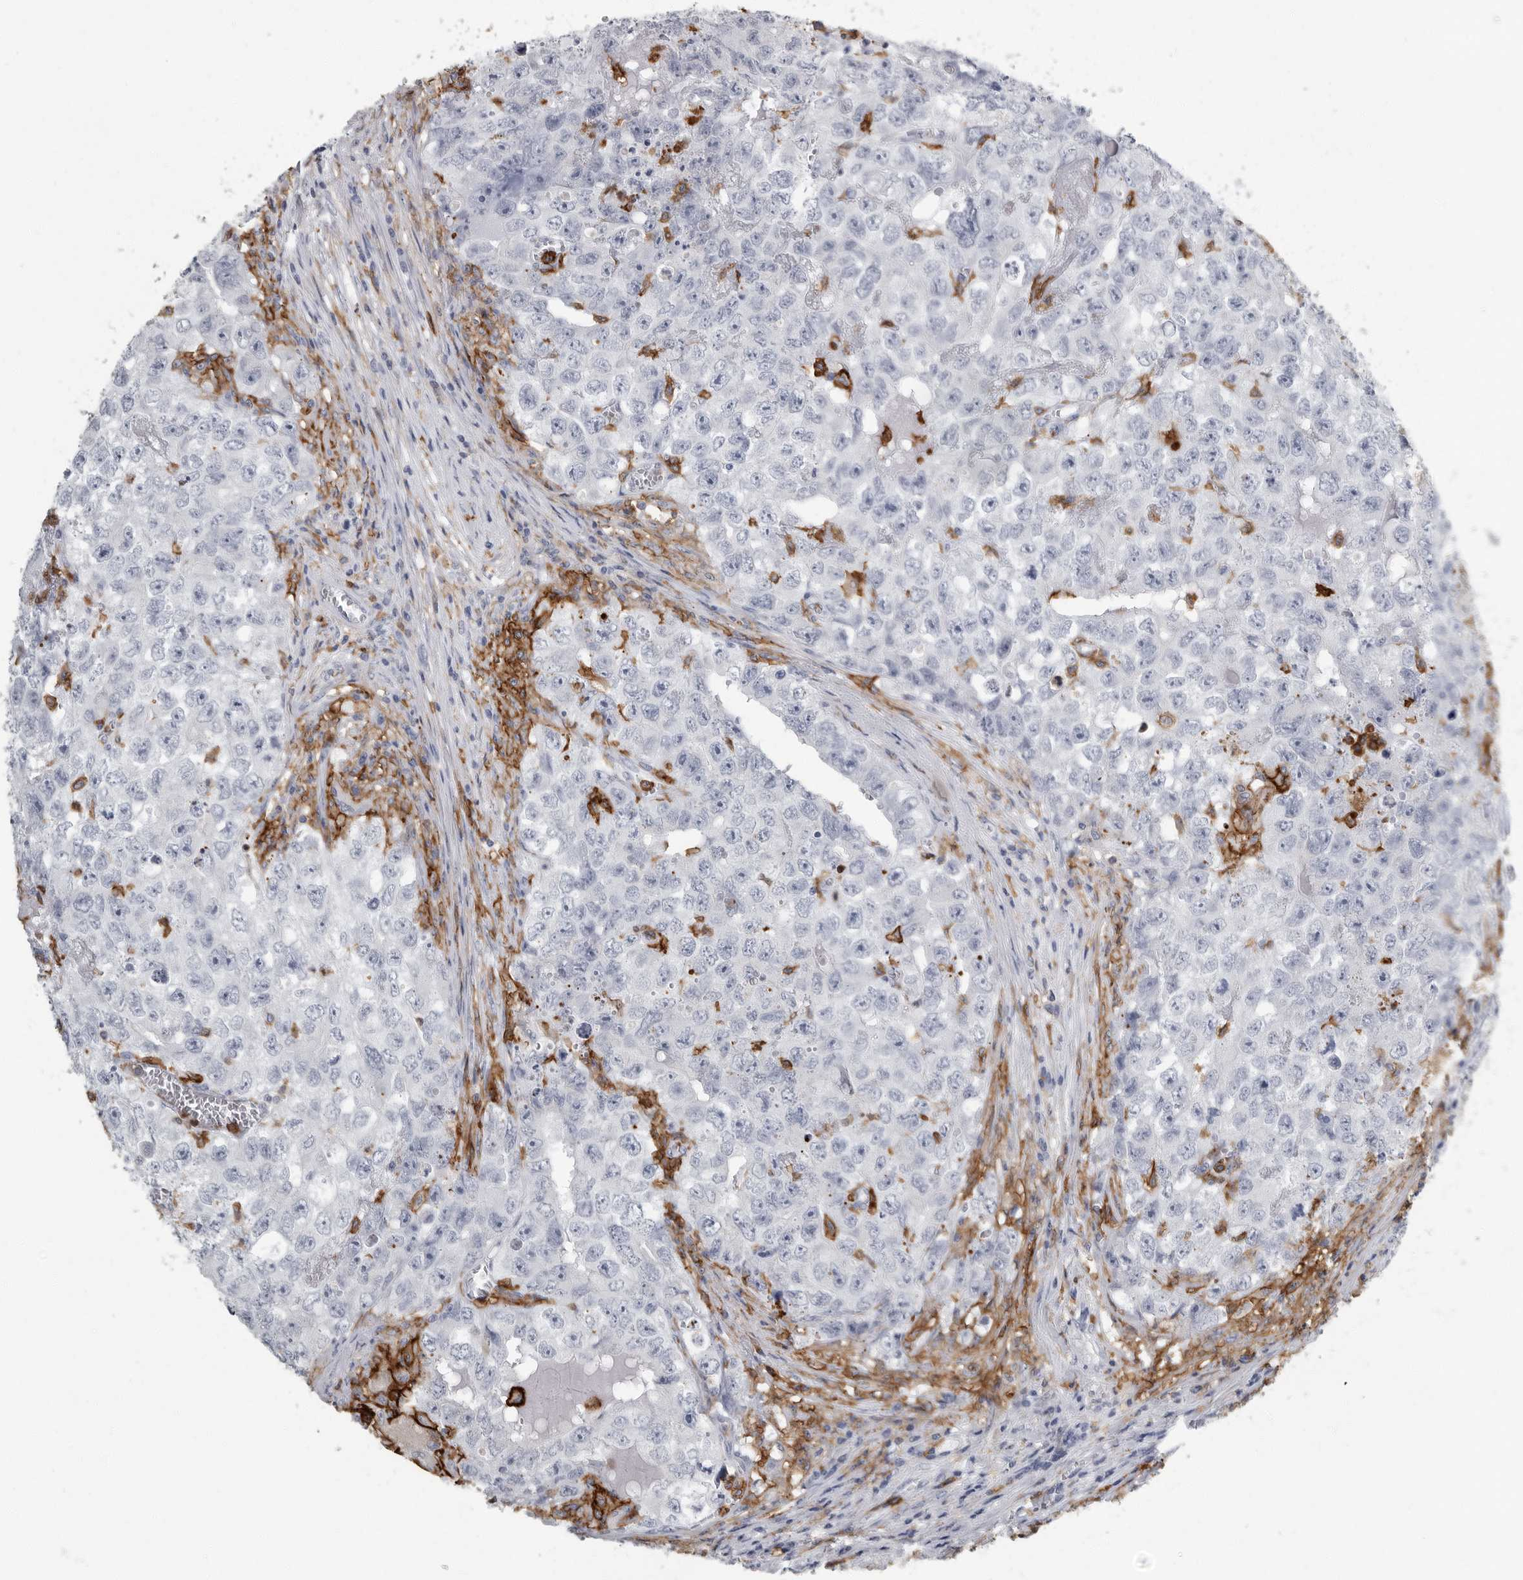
{"staining": {"intensity": "negative", "quantity": "none", "location": "none"}, "tissue": "testis cancer", "cell_type": "Tumor cells", "image_type": "cancer", "snomed": [{"axis": "morphology", "description": "Seminoma, NOS"}, {"axis": "morphology", "description": "Carcinoma, Embryonal, NOS"}, {"axis": "topography", "description": "Testis"}], "caption": "Tumor cells are negative for protein expression in human testis cancer.", "gene": "FCER1G", "patient": {"sex": "male", "age": 43}}